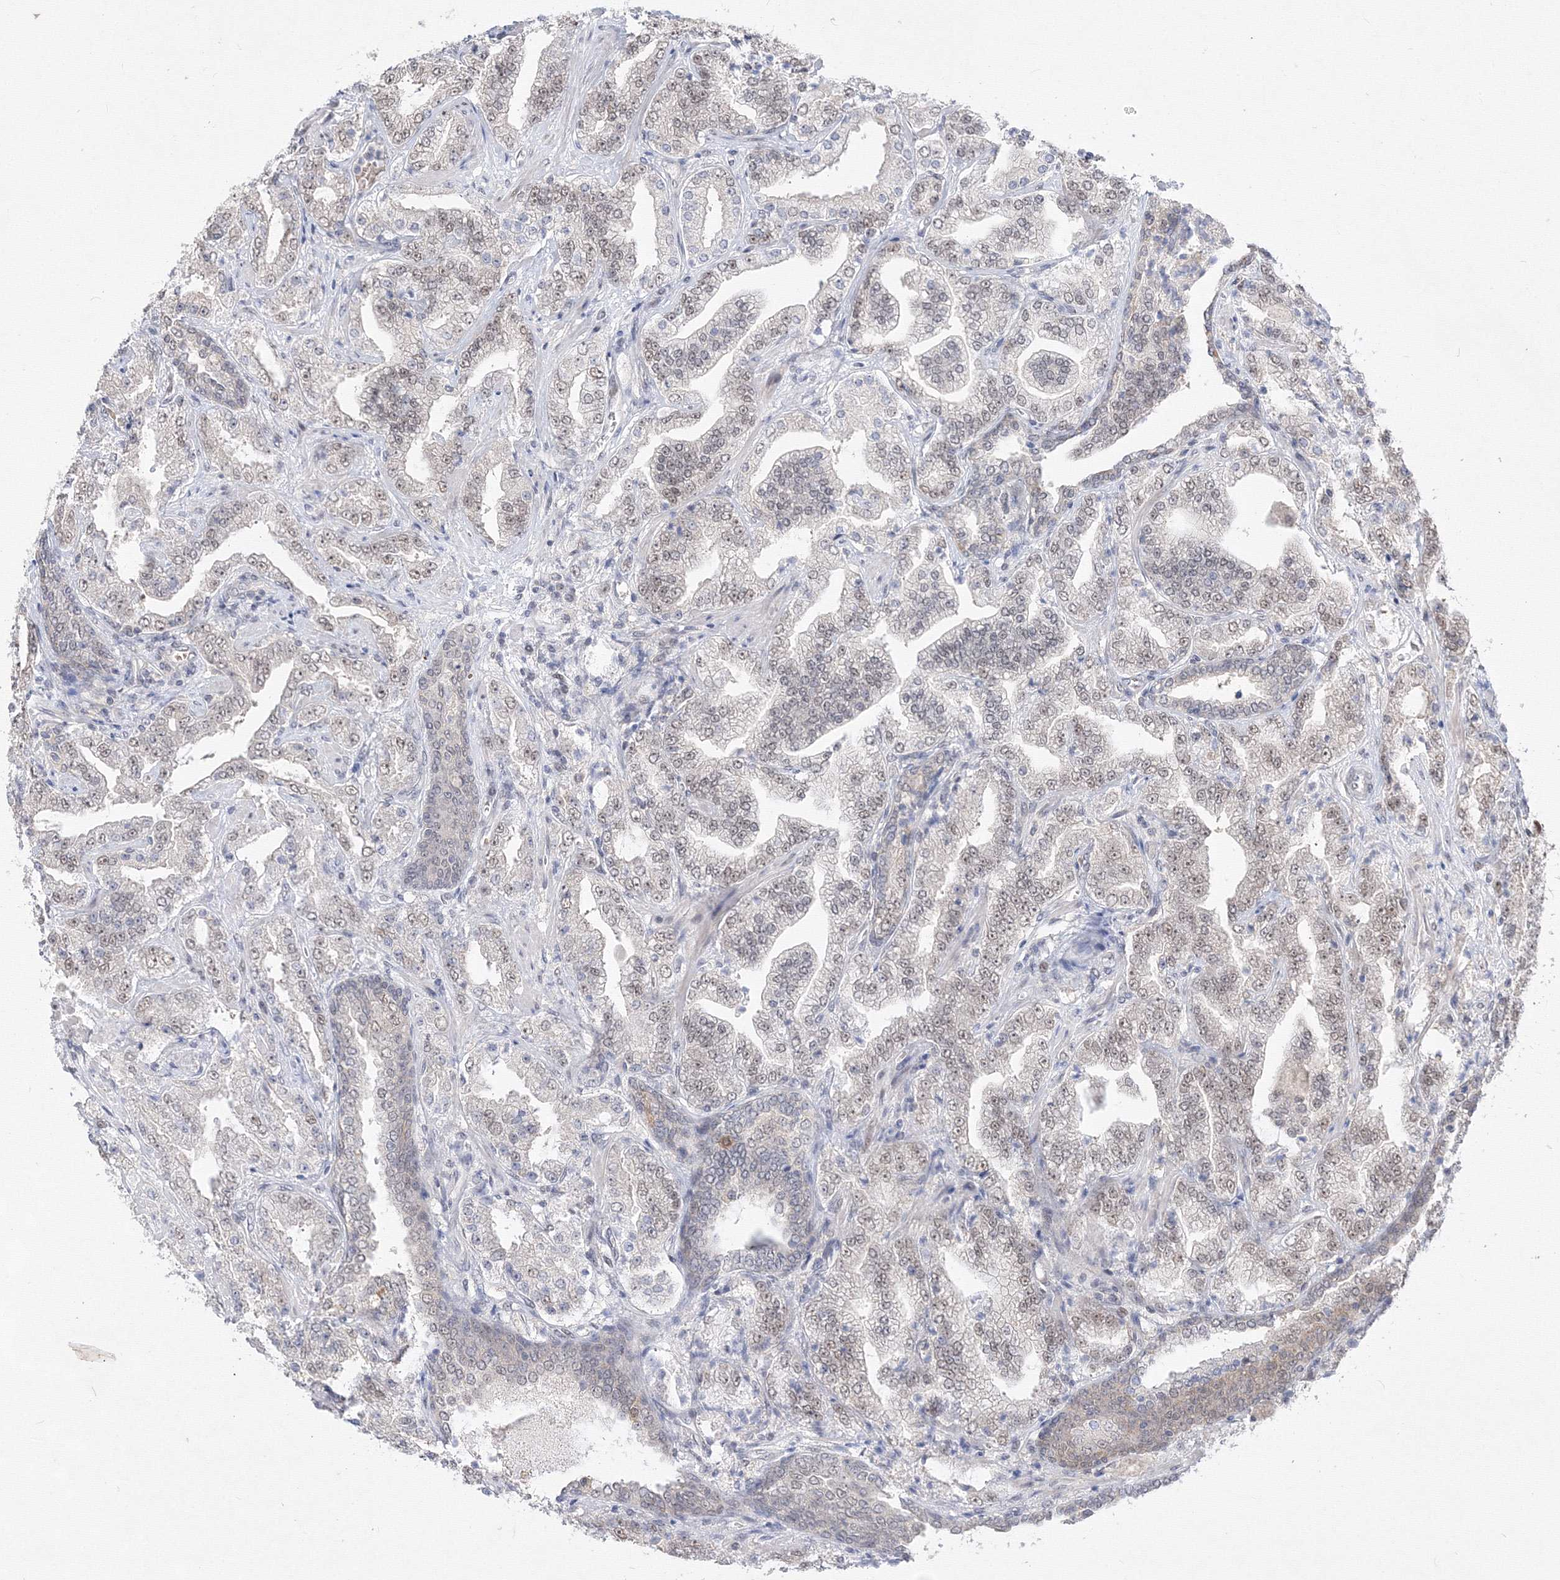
{"staining": {"intensity": "weak", "quantity": "25%-75%", "location": "nuclear"}, "tissue": "prostate cancer", "cell_type": "Tumor cells", "image_type": "cancer", "snomed": [{"axis": "morphology", "description": "Adenocarcinoma, High grade"}, {"axis": "topography", "description": "Prostate"}], "caption": "The histopathology image shows a brown stain indicating the presence of a protein in the nuclear of tumor cells in prostate adenocarcinoma (high-grade).", "gene": "COPS4", "patient": {"sex": "male", "age": 64}}